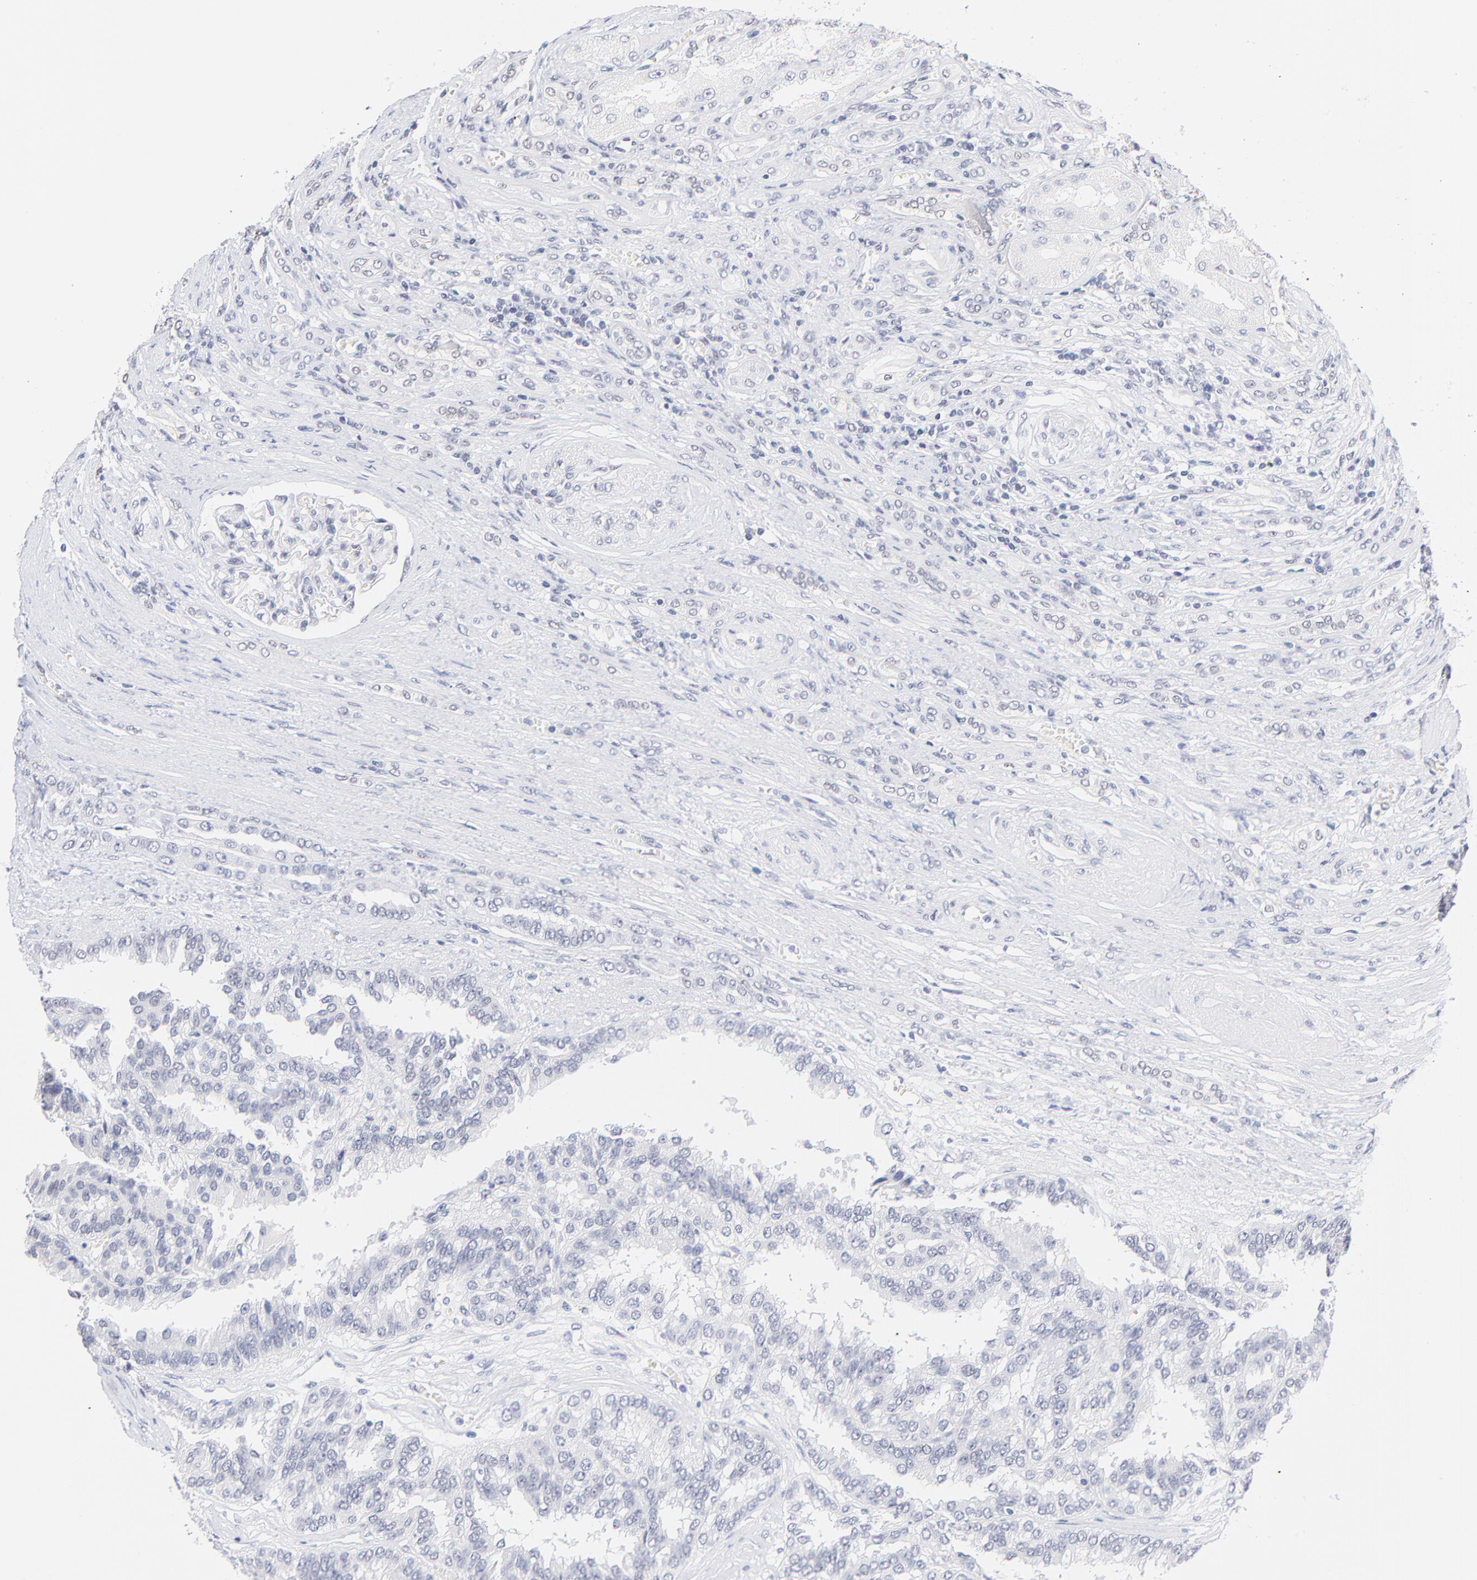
{"staining": {"intensity": "negative", "quantity": "none", "location": "none"}, "tissue": "renal cancer", "cell_type": "Tumor cells", "image_type": "cancer", "snomed": [{"axis": "morphology", "description": "Adenocarcinoma, NOS"}, {"axis": "topography", "description": "Kidney"}], "caption": "High power microscopy histopathology image of an immunohistochemistry photomicrograph of renal adenocarcinoma, revealing no significant staining in tumor cells.", "gene": "ZNF74", "patient": {"sex": "male", "age": 46}}